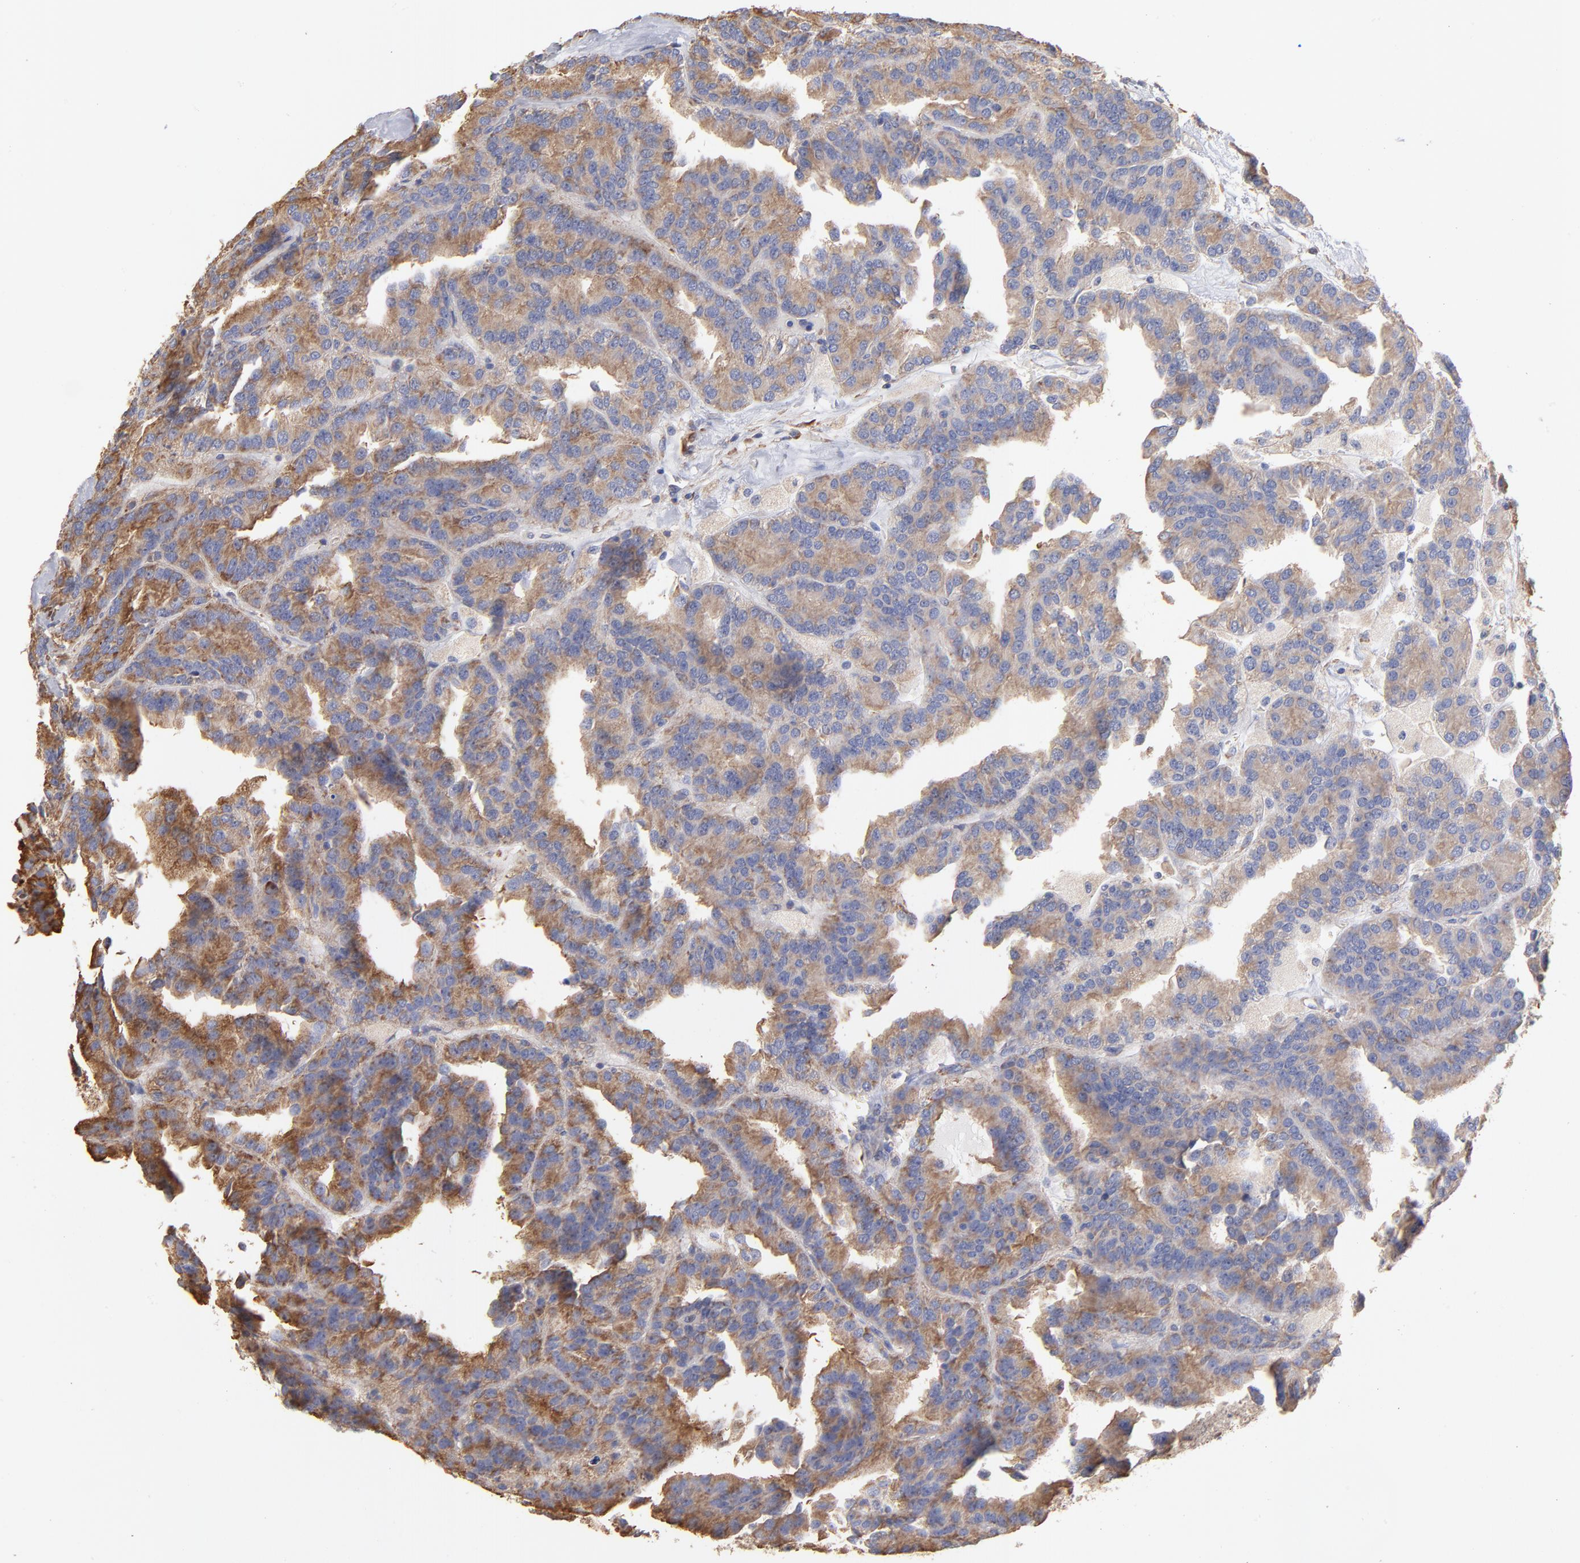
{"staining": {"intensity": "weak", "quantity": ">75%", "location": "cytoplasmic/membranous"}, "tissue": "renal cancer", "cell_type": "Tumor cells", "image_type": "cancer", "snomed": [{"axis": "morphology", "description": "Adenocarcinoma, NOS"}, {"axis": "topography", "description": "Kidney"}], "caption": "Immunohistochemical staining of human renal adenocarcinoma shows low levels of weak cytoplasmic/membranous positivity in about >75% of tumor cells.", "gene": "RPL9", "patient": {"sex": "male", "age": 46}}